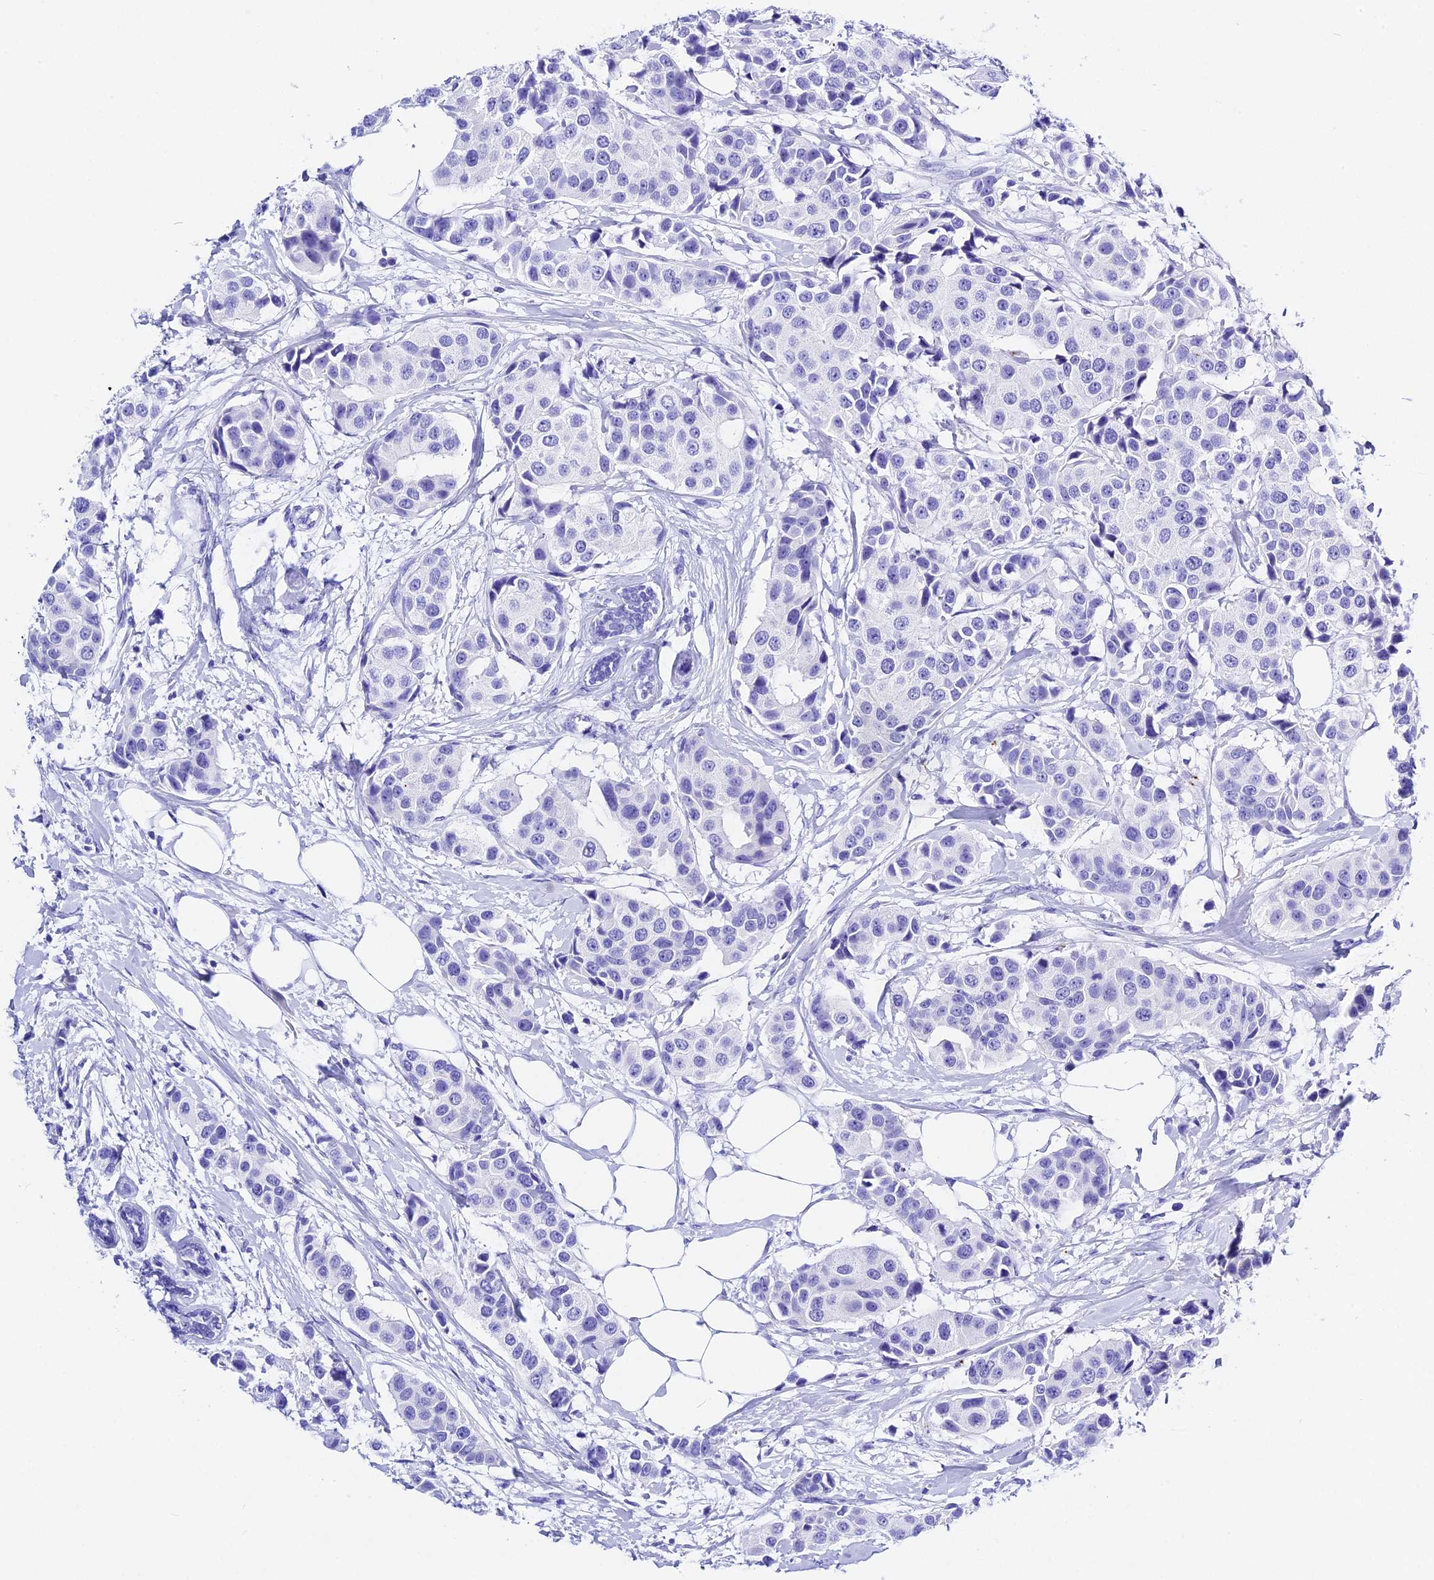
{"staining": {"intensity": "negative", "quantity": "none", "location": "none"}, "tissue": "breast cancer", "cell_type": "Tumor cells", "image_type": "cancer", "snomed": [{"axis": "morphology", "description": "Normal tissue, NOS"}, {"axis": "morphology", "description": "Duct carcinoma"}, {"axis": "topography", "description": "Breast"}], "caption": "Histopathology image shows no protein staining in tumor cells of breast cancer tissue.", "gene": "PSG11", "patient": {"sex": "female", "age": 39}}